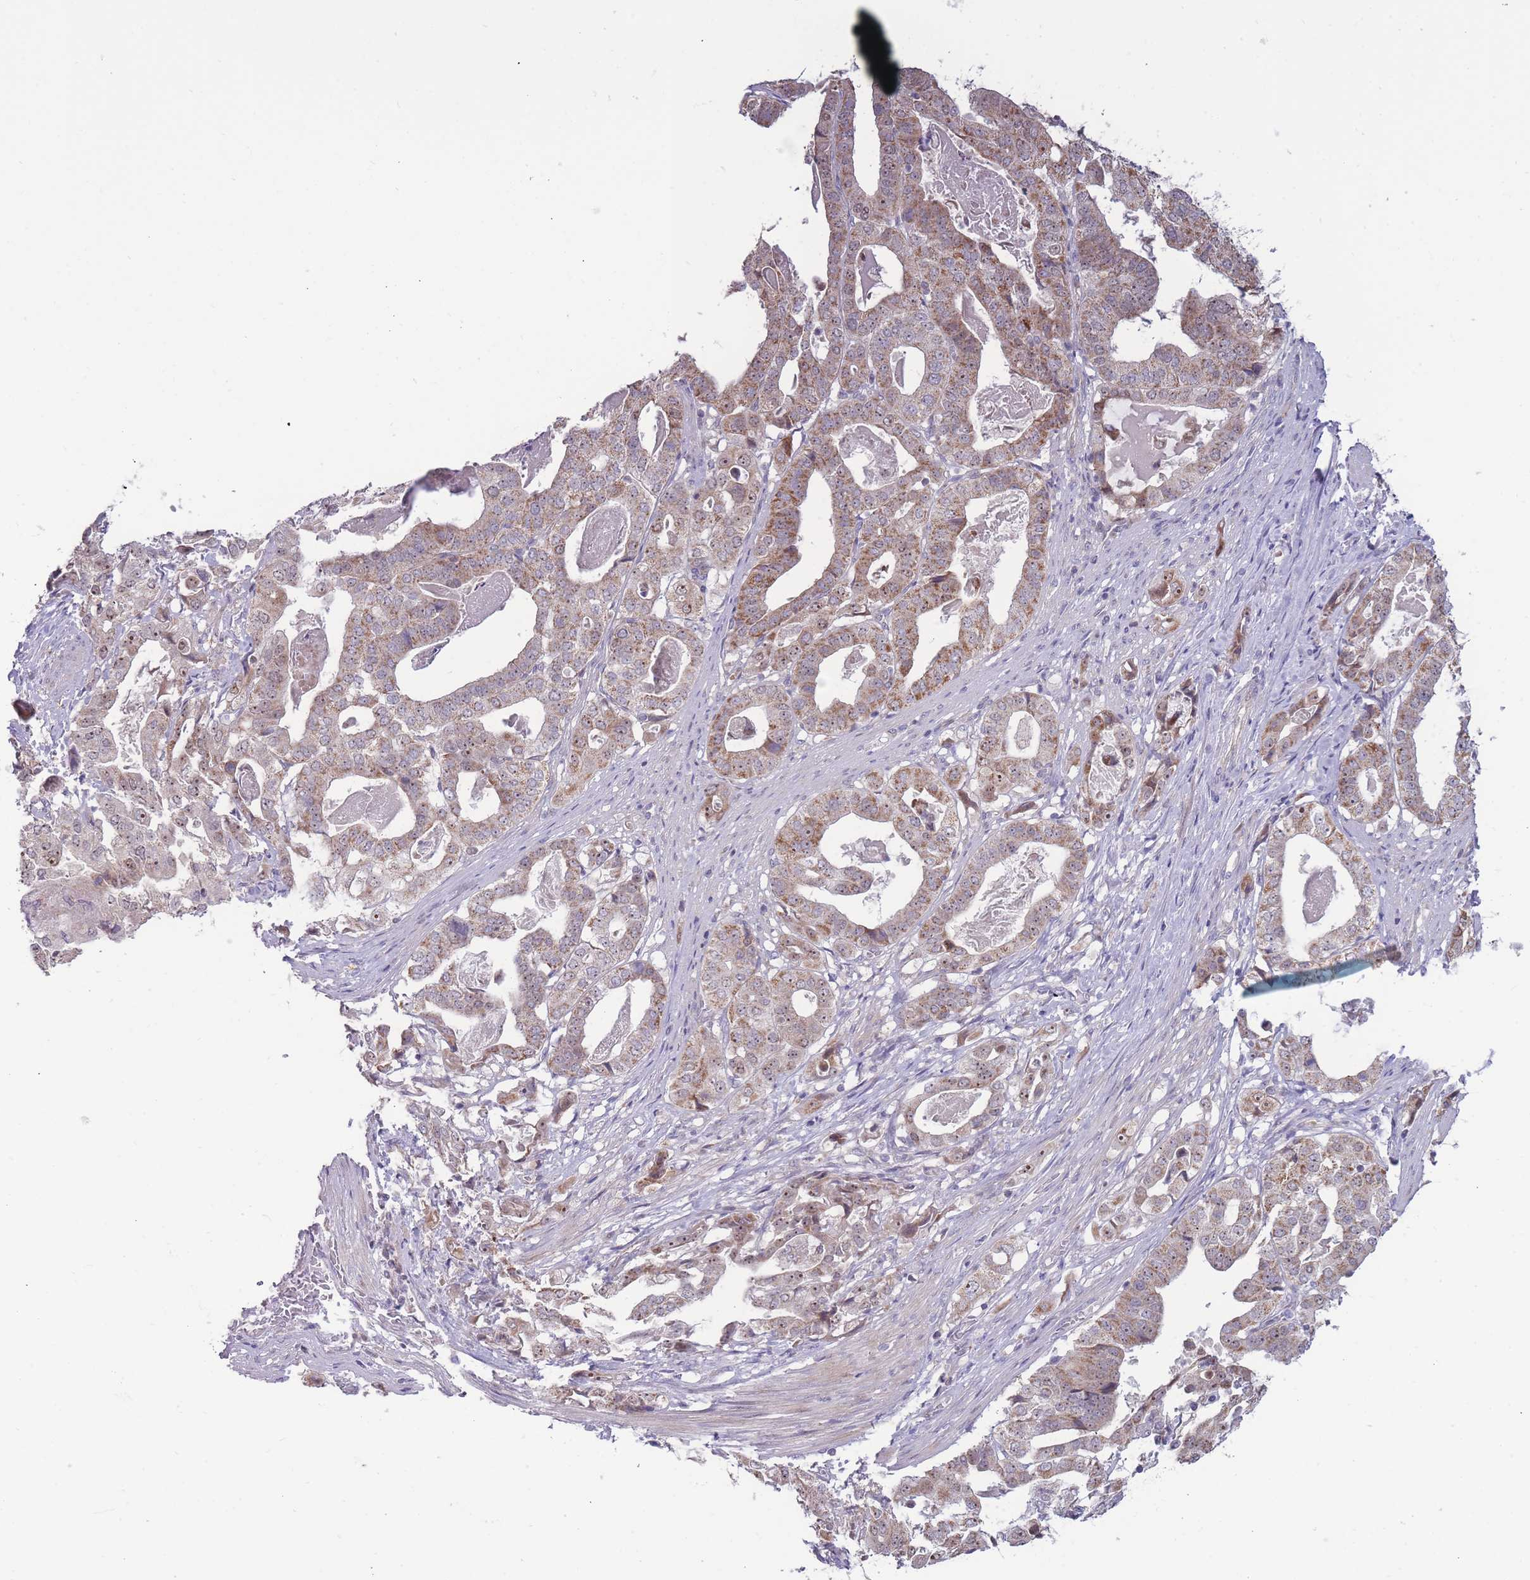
{"staining": {"intensity": "moderate", "quantity": "25%-75%", "location": "cytoplasmic/membranous"}, "tissue": "stomach cancer", "cell_type": "Tumor cells", "image_type": "cancer", "snomed": [{"axis": "morphology", "description": "Adenocarcinoma, NOS"}, {"axis": "topography", "description": "Stomach"}], "caption": "DAB immunohistochemical staining of human adenocarcinoma (stomach) demonstrates moderate cytoplasmic/membranous protein expression in about 25%-75% of tumor cells.", "gene": "MCIDAS", "patient": {"sex": "male", "age": 48}}